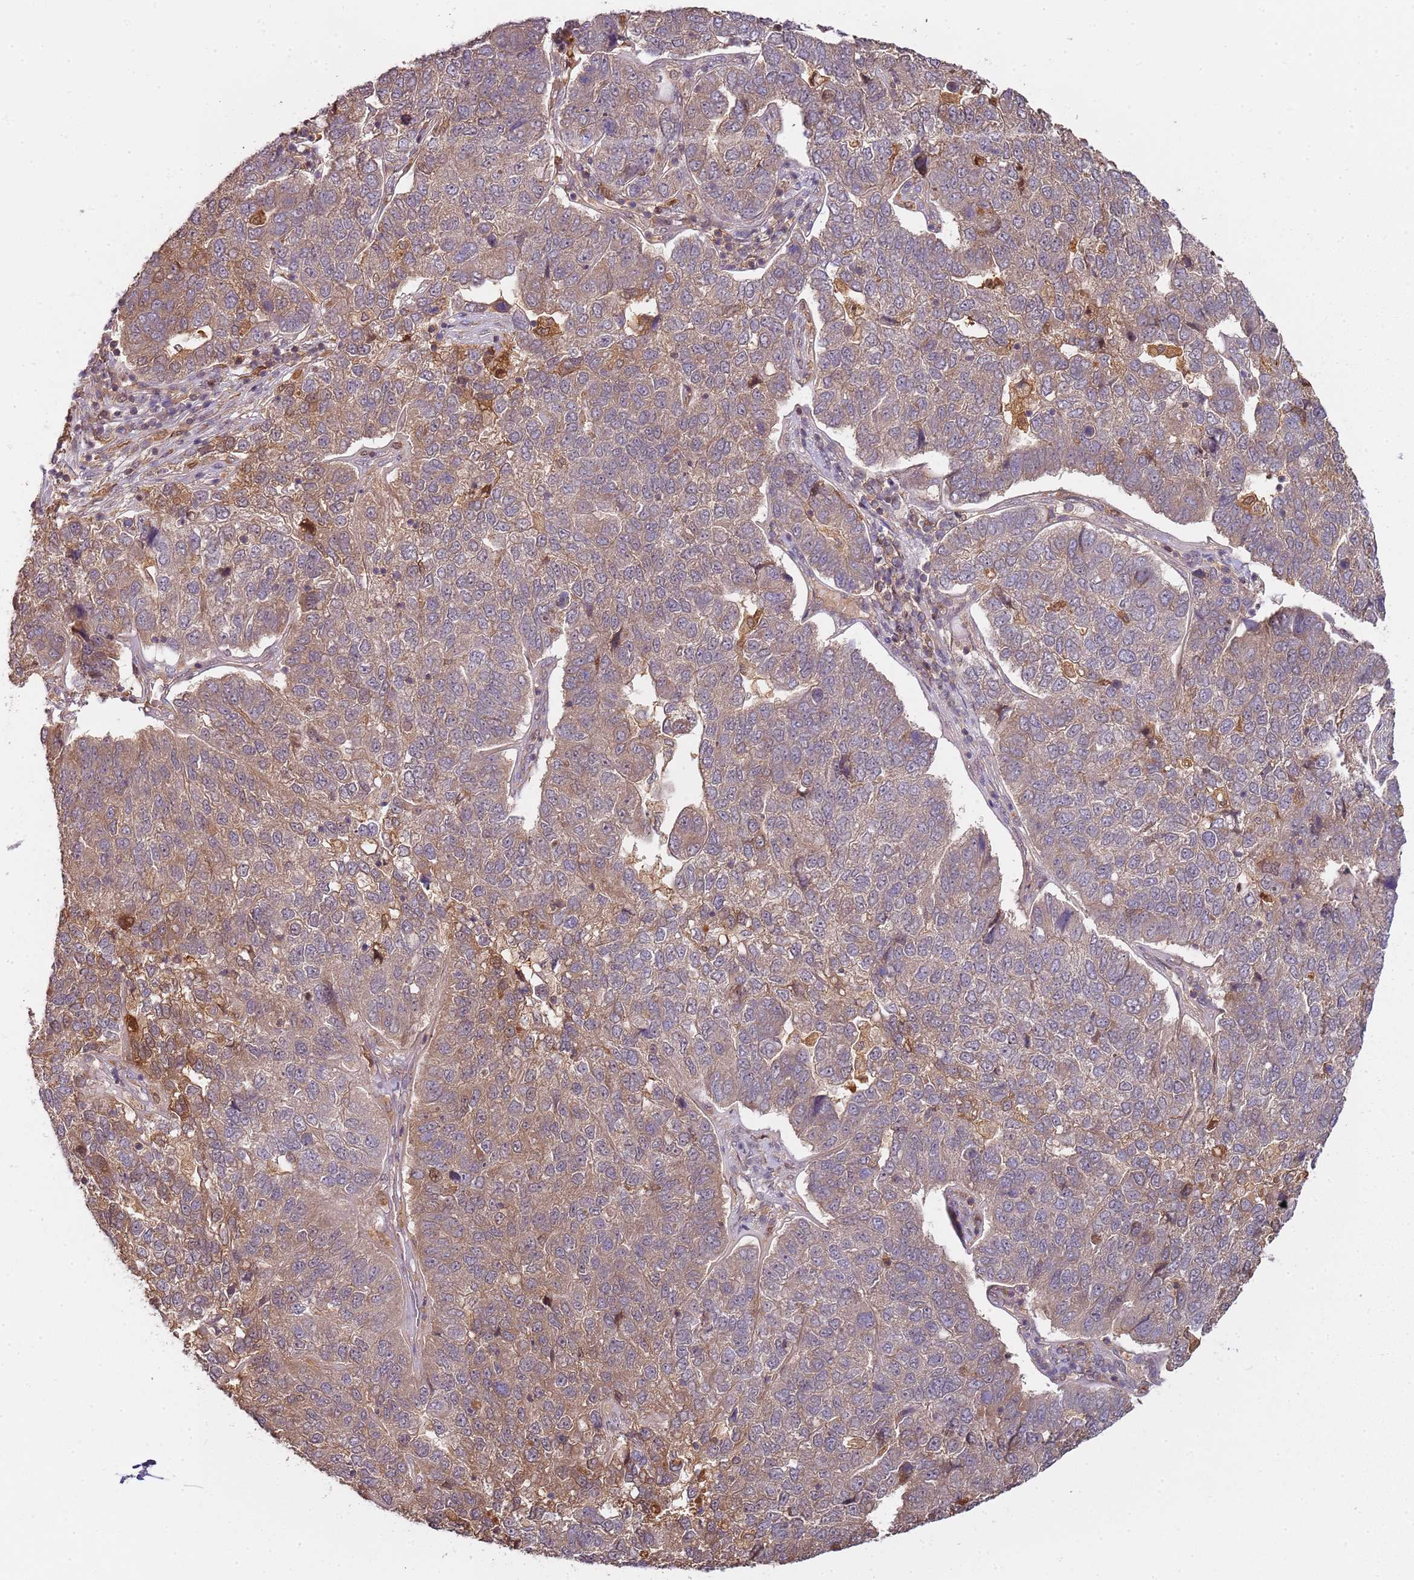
{"staining": {"intensity": "moderate", "quantity": "25%-75%", "location": "cytoplasmic/membranous"}, "tissue": "pancreatic cancer", "cell_type": "Tumor cells", "image_type": "cancer", "snomed": [{"axis": "morphology", "description": "Adenocarcinoma, NOS"}, {"axis": "topography", "description": "Pancreas"}], "caption": "Immunohistochemistry image of neoplastic tissue: human pancreatic adenocarcinoma stained using IHC shows medium levels of moderate protein expression localized specifically in the cytoplasmic/membranous of tumor cells, appearing as a cytoplasmic/membranous brown color.", "gene": "GSTO2", "patient": {"sex": "female", "age": 61}}